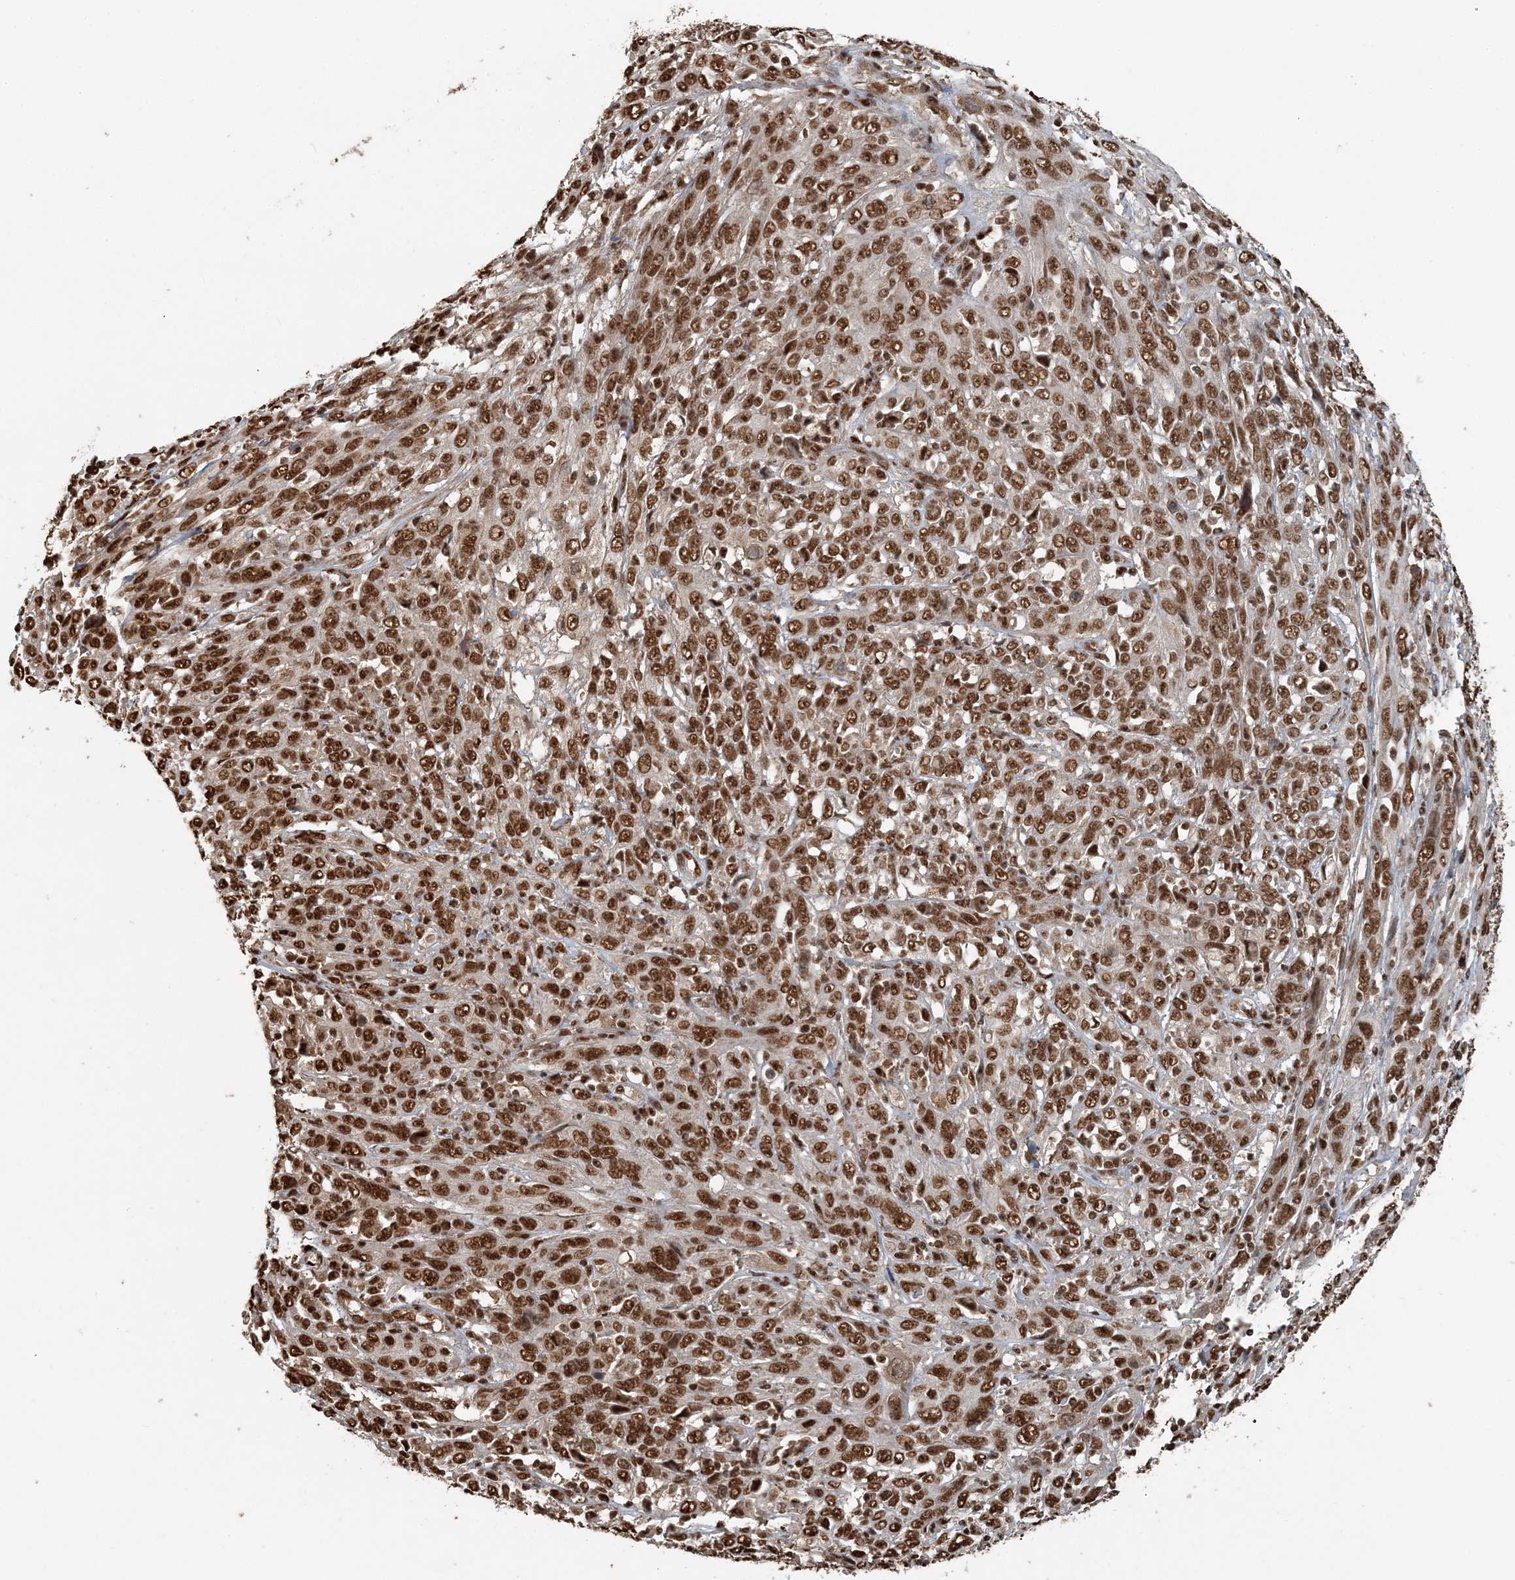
{"staining": {"intensity": "strong", "quantity": ">75%", "location": "nuclear"}, "tissue": "cervical cancer", "cell_type": "Tumor cells", "image_type": "cancer", "snomed": [{"axis": "morphology", "description": "Squamous cell carcinoma, NOS"}, {"axis": "topography", "description": "Cervix"}], "caption": "IHC photomicrograph of neoplastic tissue: cervical squamous cell carcinoma stained using immunohistochemistry exhibits high levels of strong protein expression localized specifically in the nuclear of tumor cells, appearing as a nuclear brown color.", "gene": "ARHGAP35", "patient": {"sex": "female", "age": 46}}